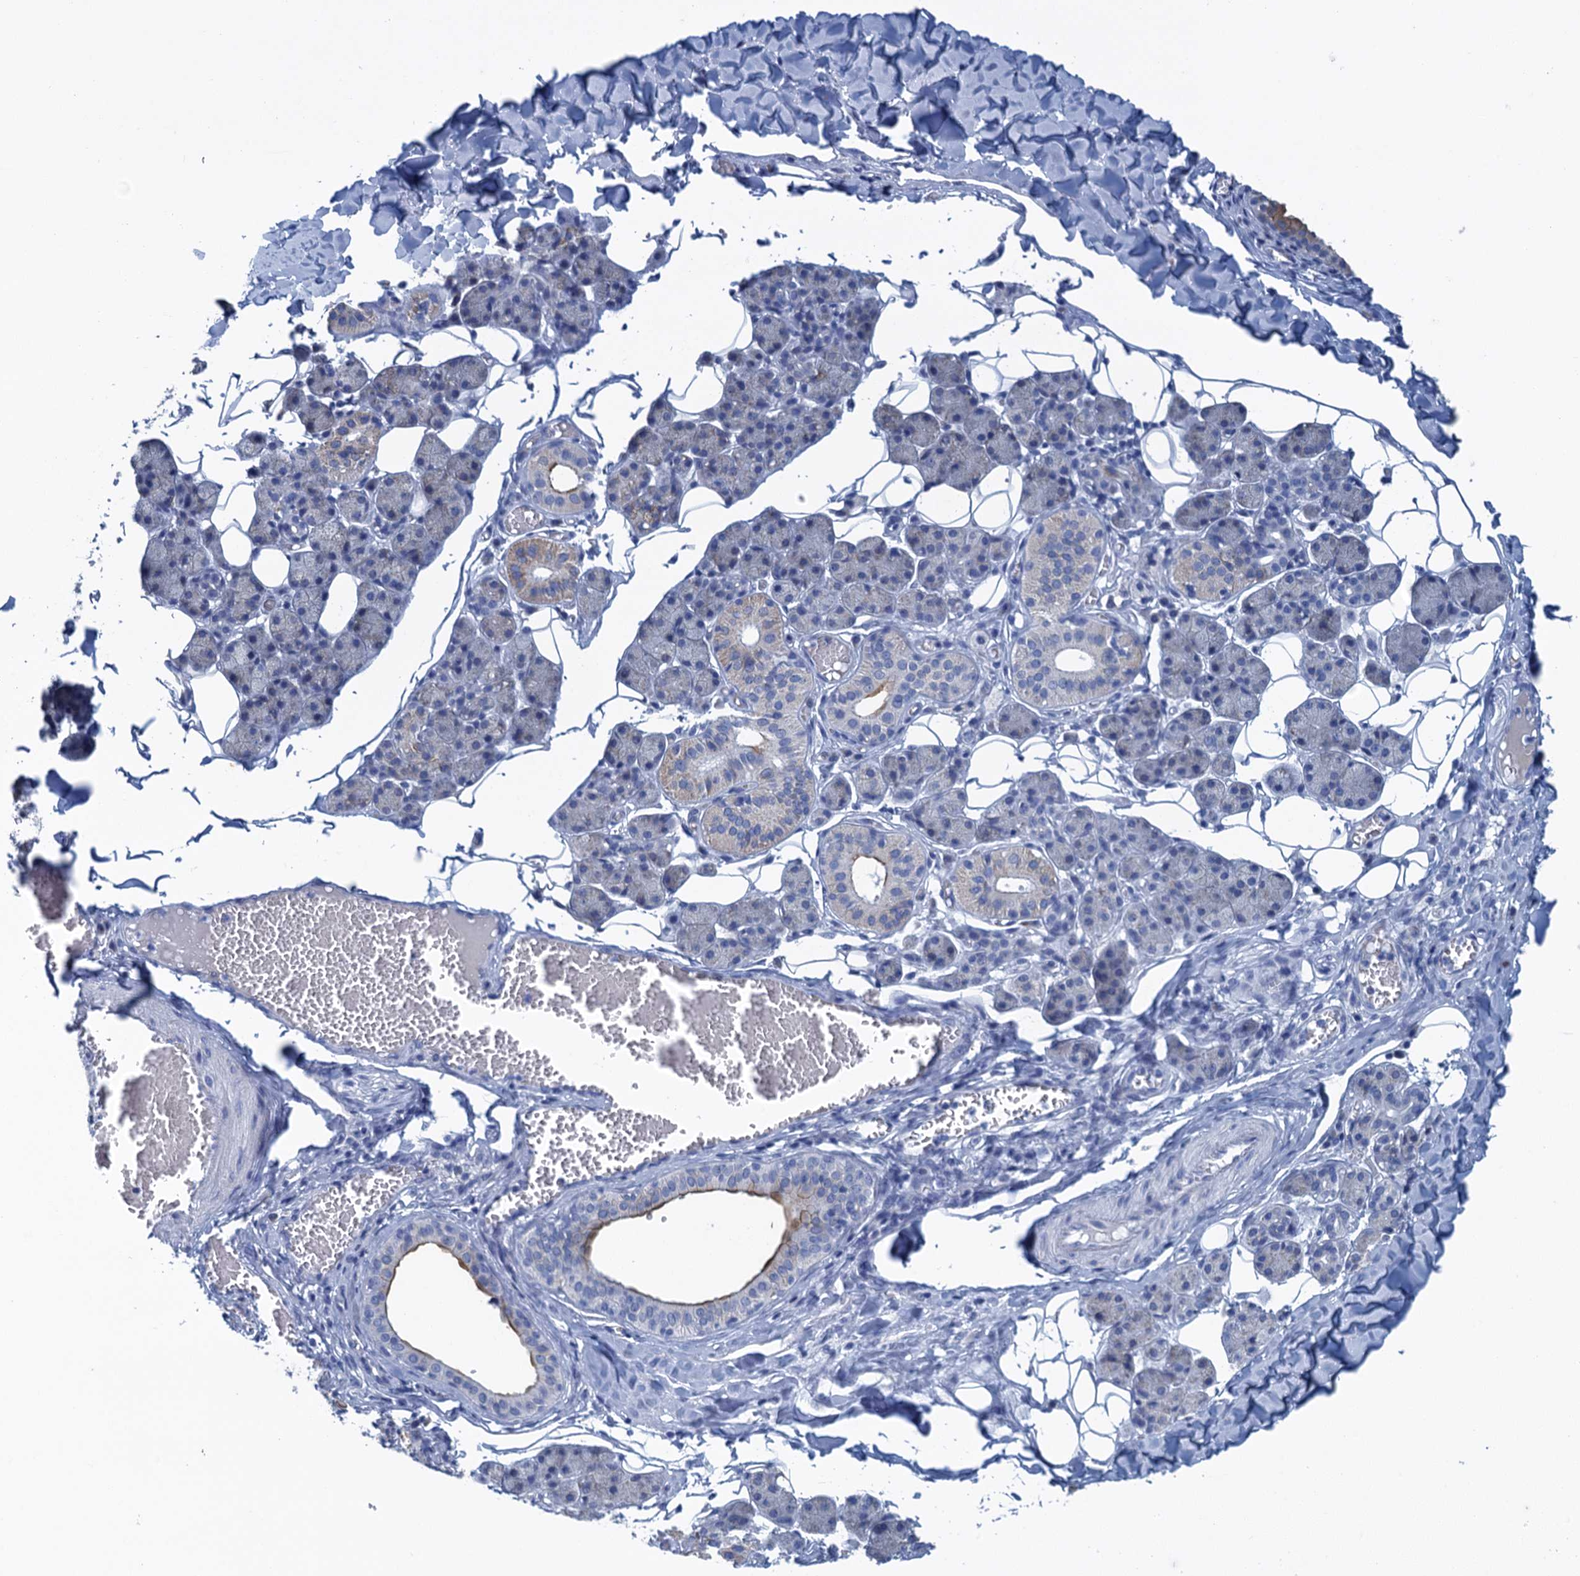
{"staining": {"intensity": "weak", "quantity": "<25%", "location": "cytoplasmic/membranous"}, "tissue": "salivary gland", "cell_type": "Glandular cells", "image_type": "normal", "snomed": [{"axis": "morphology", "description": "Normal tissue, NOS"}, {"axis": "topography", "description": "Salivary gland"}], "caption": "This image is of benign salivary gland stained with immunohistochemistry (IHC) to label a protein in brown with the nuclei are counter-stained blue. There is no staining in glandular cells. The staining is performed using DAB brown chromogen with nuclei counter-stained in using hematoxylin.", "gene": "SCEL", "patient": {"sex": "female", "age": 33}}